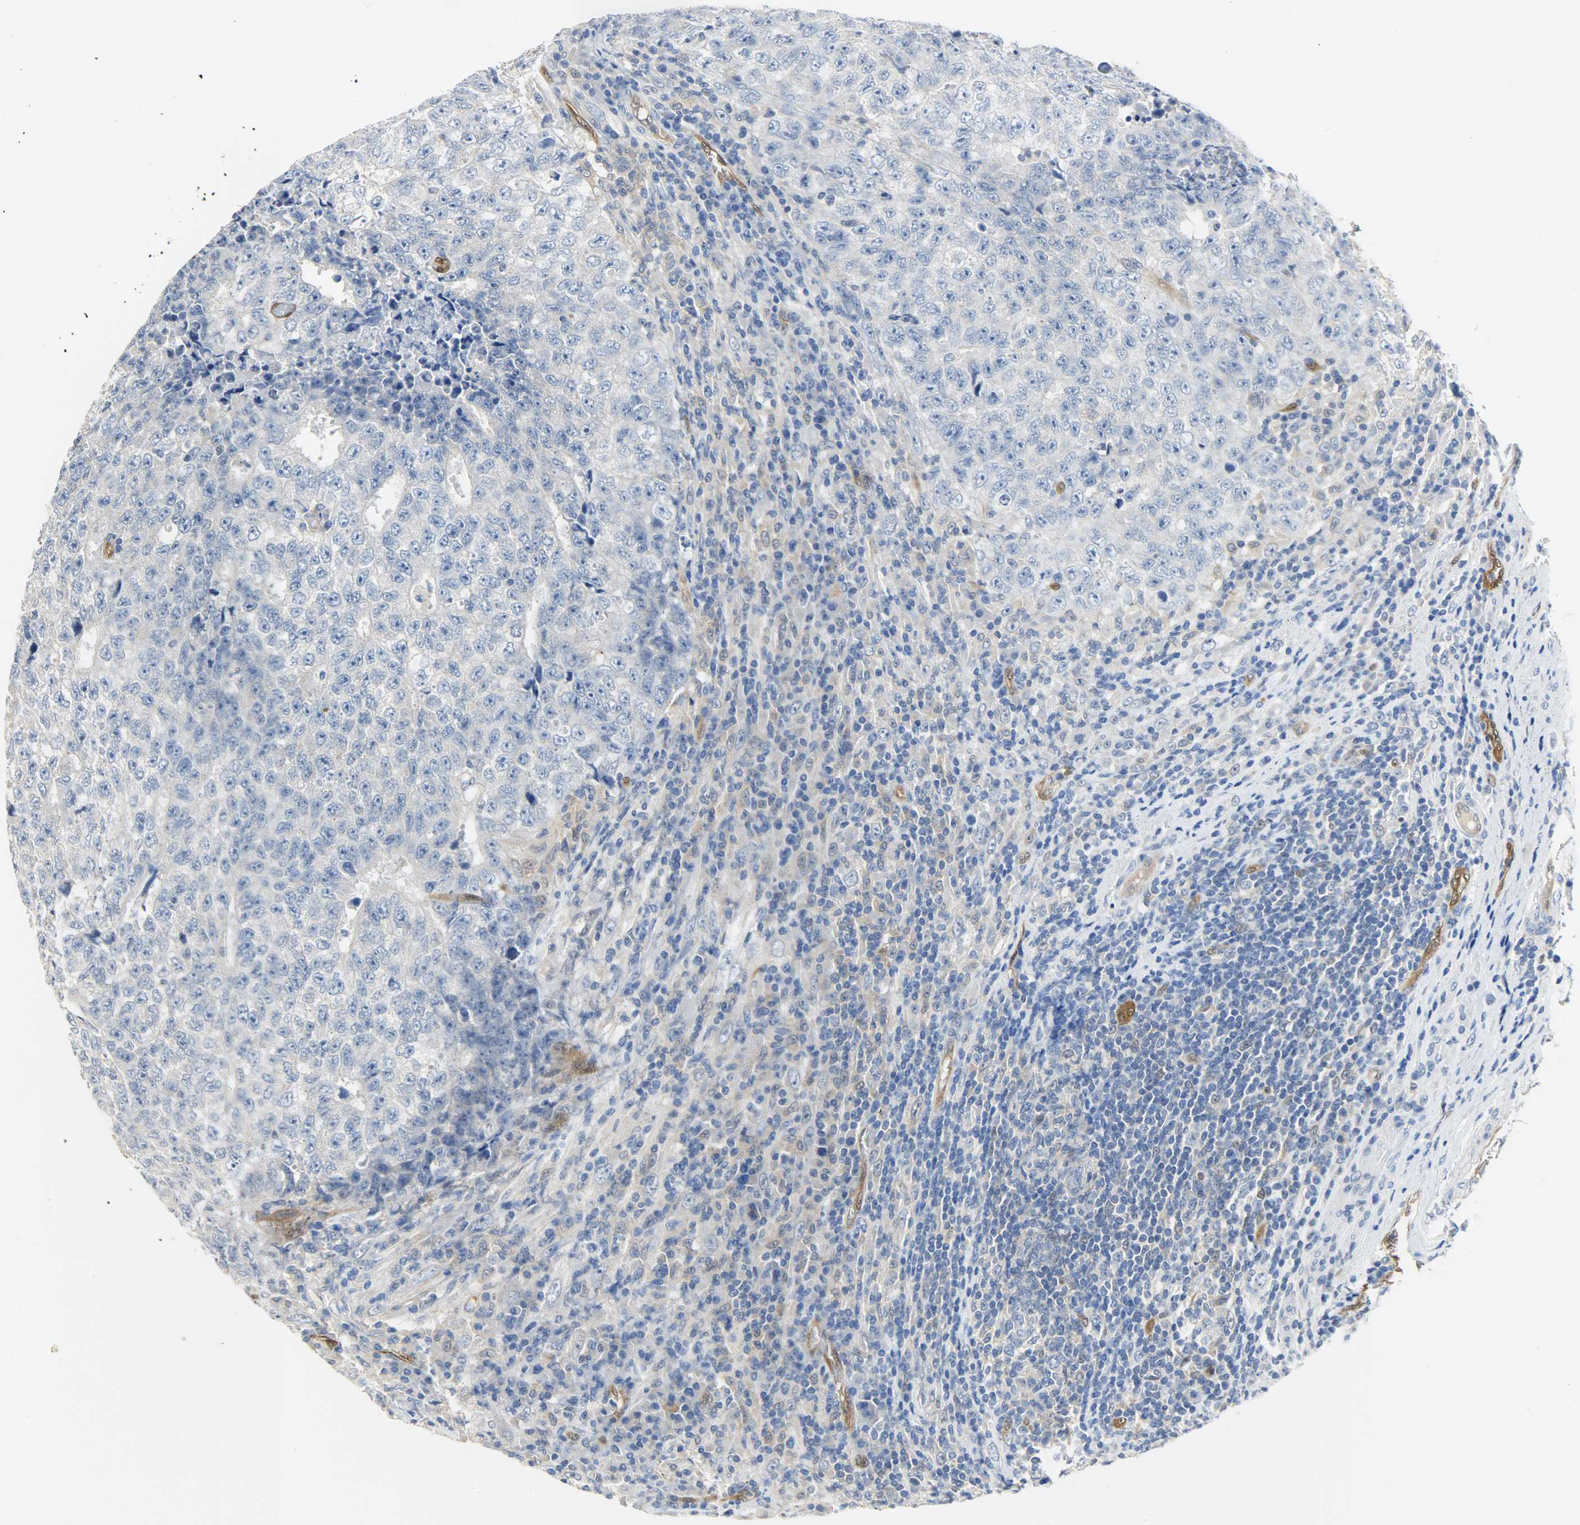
{"staining": {"intensity": "negative", "quantity": "none", "location": "none"}, "tissue": "testis cancer", "cell_type": "Tumor cells", "image_type": "cancer", "snomed": [{"axis": "morphology", "description": "Necrosis, NOS"}, {"axis": "morphology", "description": "Carcinoma, Embryonal, NOS"}, {"axis": "topography", "description": "Testis"}], "caption": "Photomicrograph shows no significant protein positivity in tumor cells of testis cancer (embryonal carcinoma). The staining is performed using DAB brown chromogen with nuclei counter-stained in using hematoxylin.", "gene": "FKBP1A", "patient": {"sex": "male", "age": 19}}